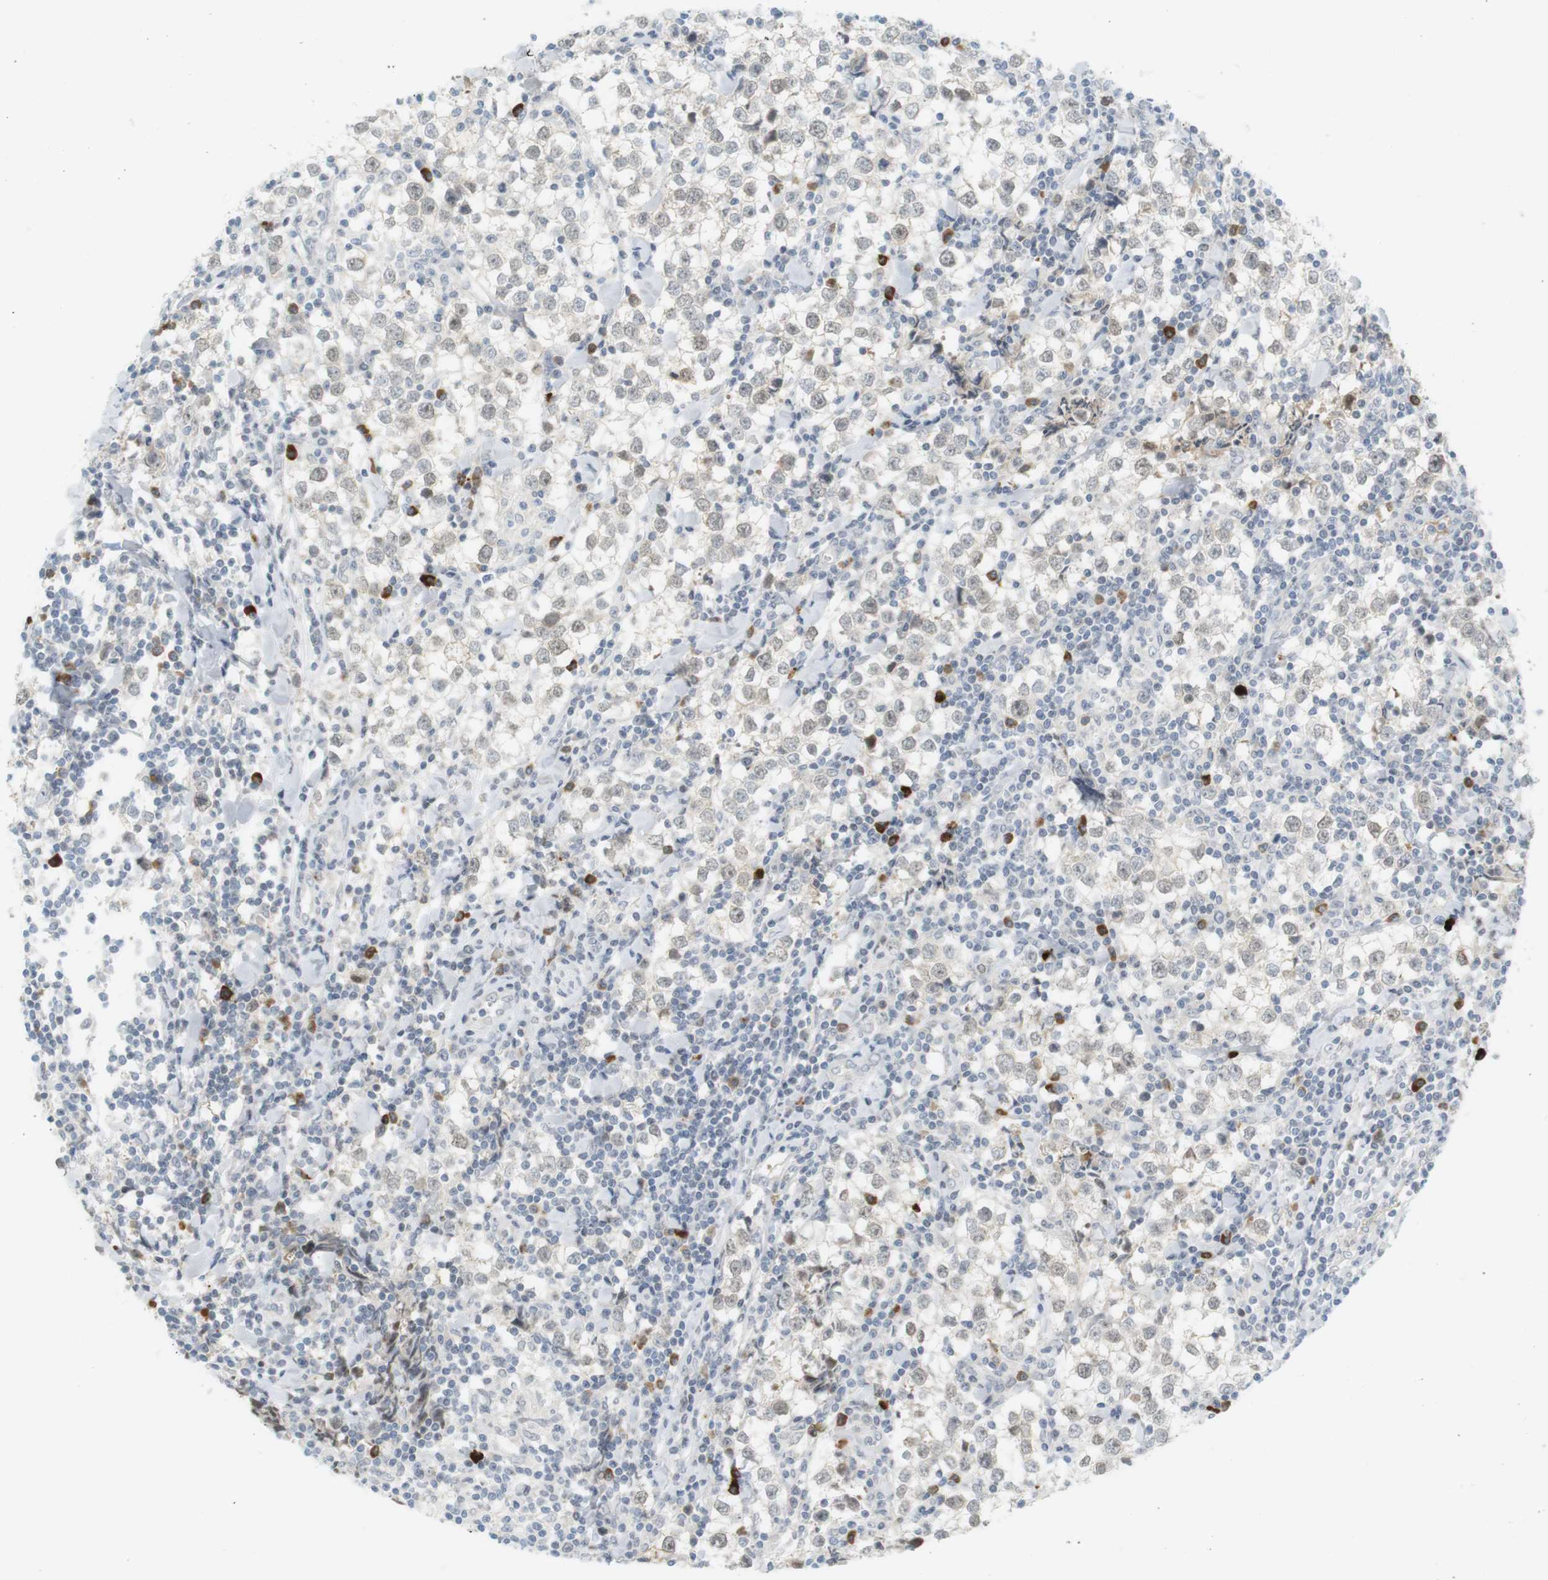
{"staining": {"intensity": "weak", "quantity": "<25%", "location": "nuclear"}, "tissue": "testis cancer", "cell_type": "Tumor cells", "image_type": "cancer", "snomed": [{"axis": "morphology", "description": "Seminoma, NOS"}, {"axis": "morphology", "description": "Carcinoma, Embryonal, NOS"}, {"axis": "topography", "description": "Testis"}], "caption": "Immunohistochemistry (IHC) micrograph of human testis cancer (embryonal carcinoma) stained for a protein (brown), which reveals no expression in tumor cells.", "gene": "DMC1", "patient": {"sex": "male", "age": 36}}